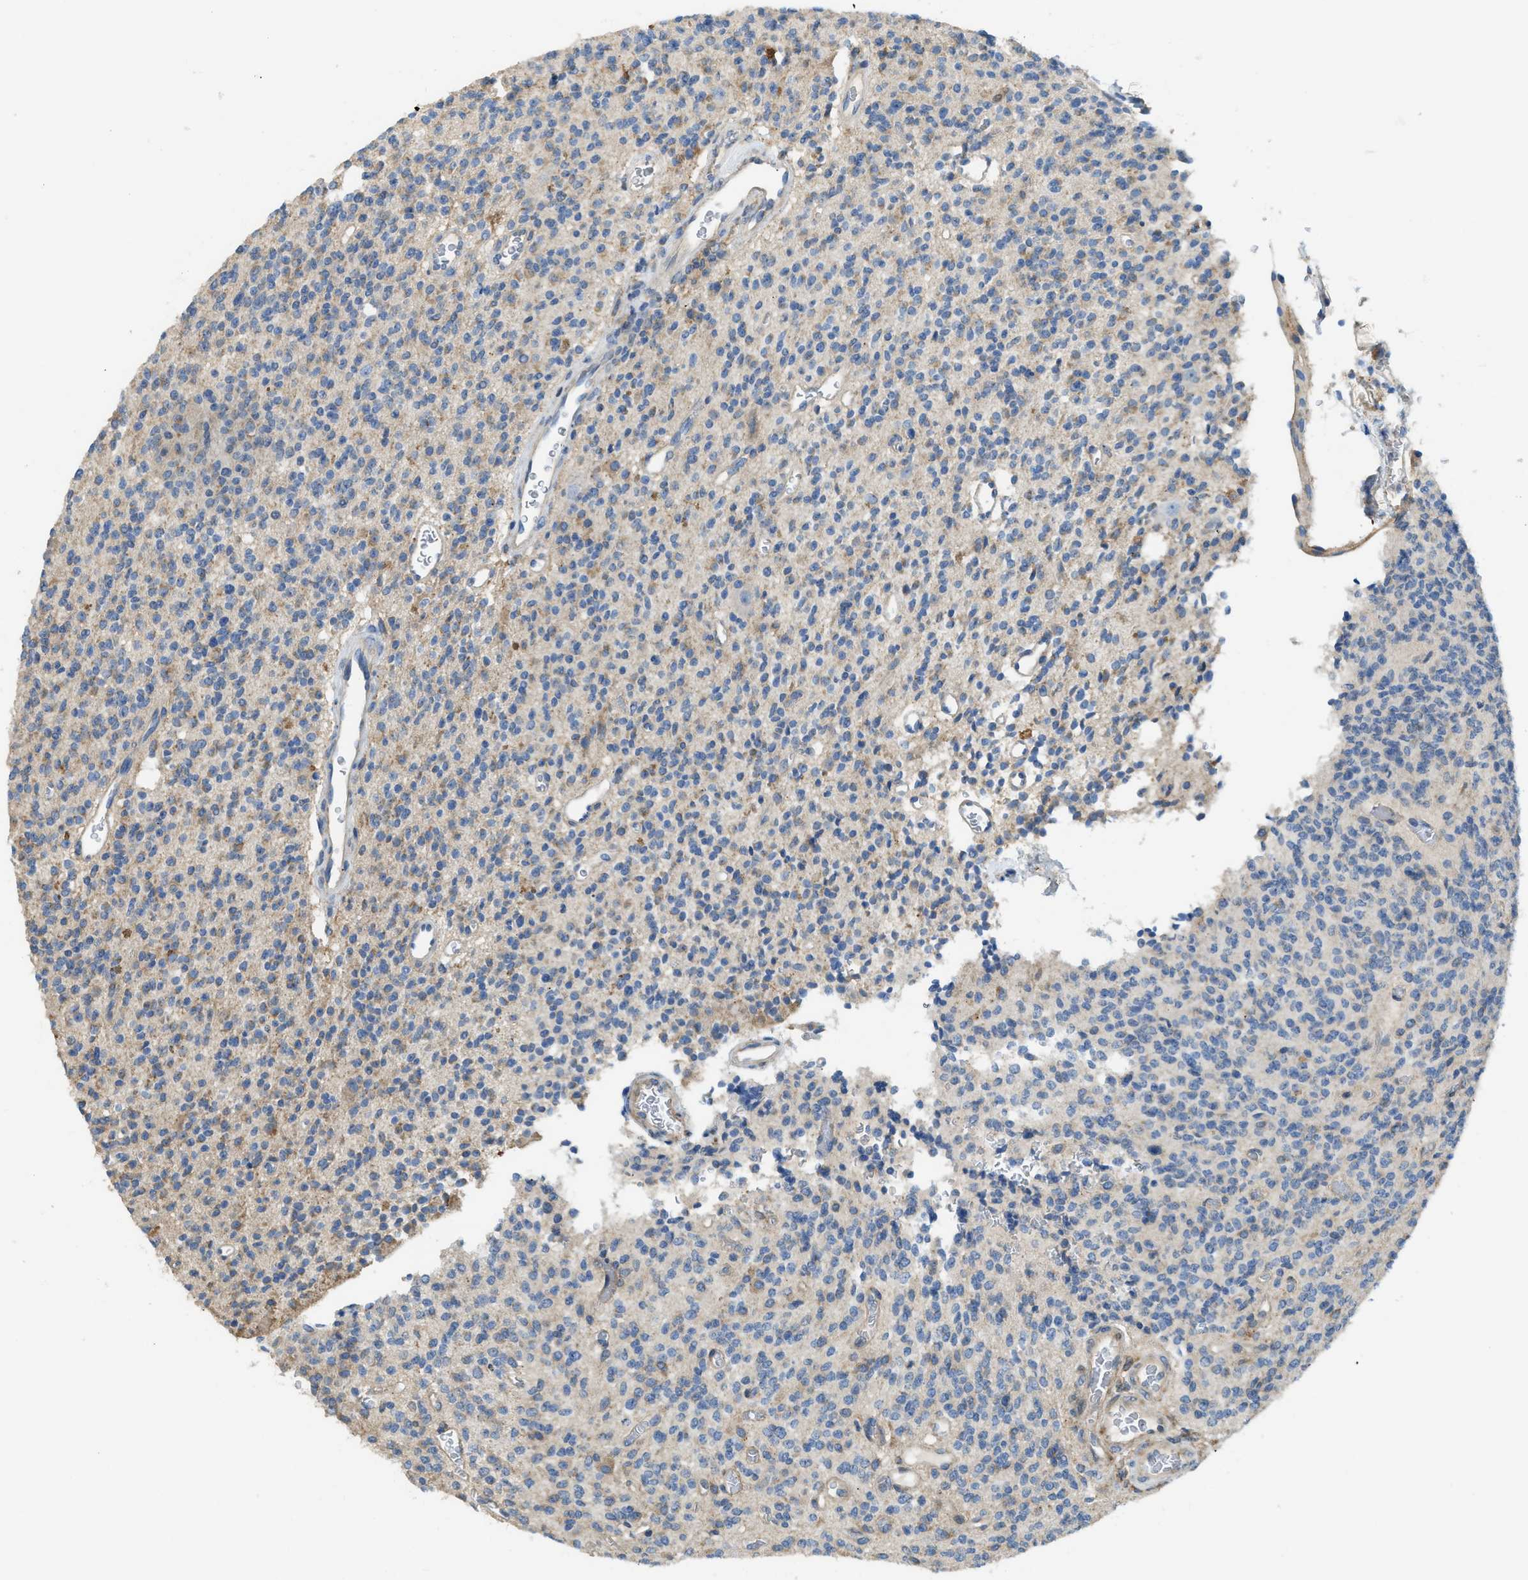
{"staining": {"intensity": "negative", "quantity": "none", "location": "none"}, "tissue": "glioma", "cell_type": "Tumor cells", "image_type": "cancer", "snomed": [{"axis": "morphology", "description": "Glioma, malignant, High grade"}, {"axis": "topography", "description": "Brain"}], "caption": "Photomicrograph shows no significant protein positivity in tumor cells of malignant high-grade glioma. (DAB (3,3'-diaminobenzidine) immunohistochemistry (IHC), high magnification).", "gene": "TMEM68", "patient": {"sex": "male", "age": 34}}